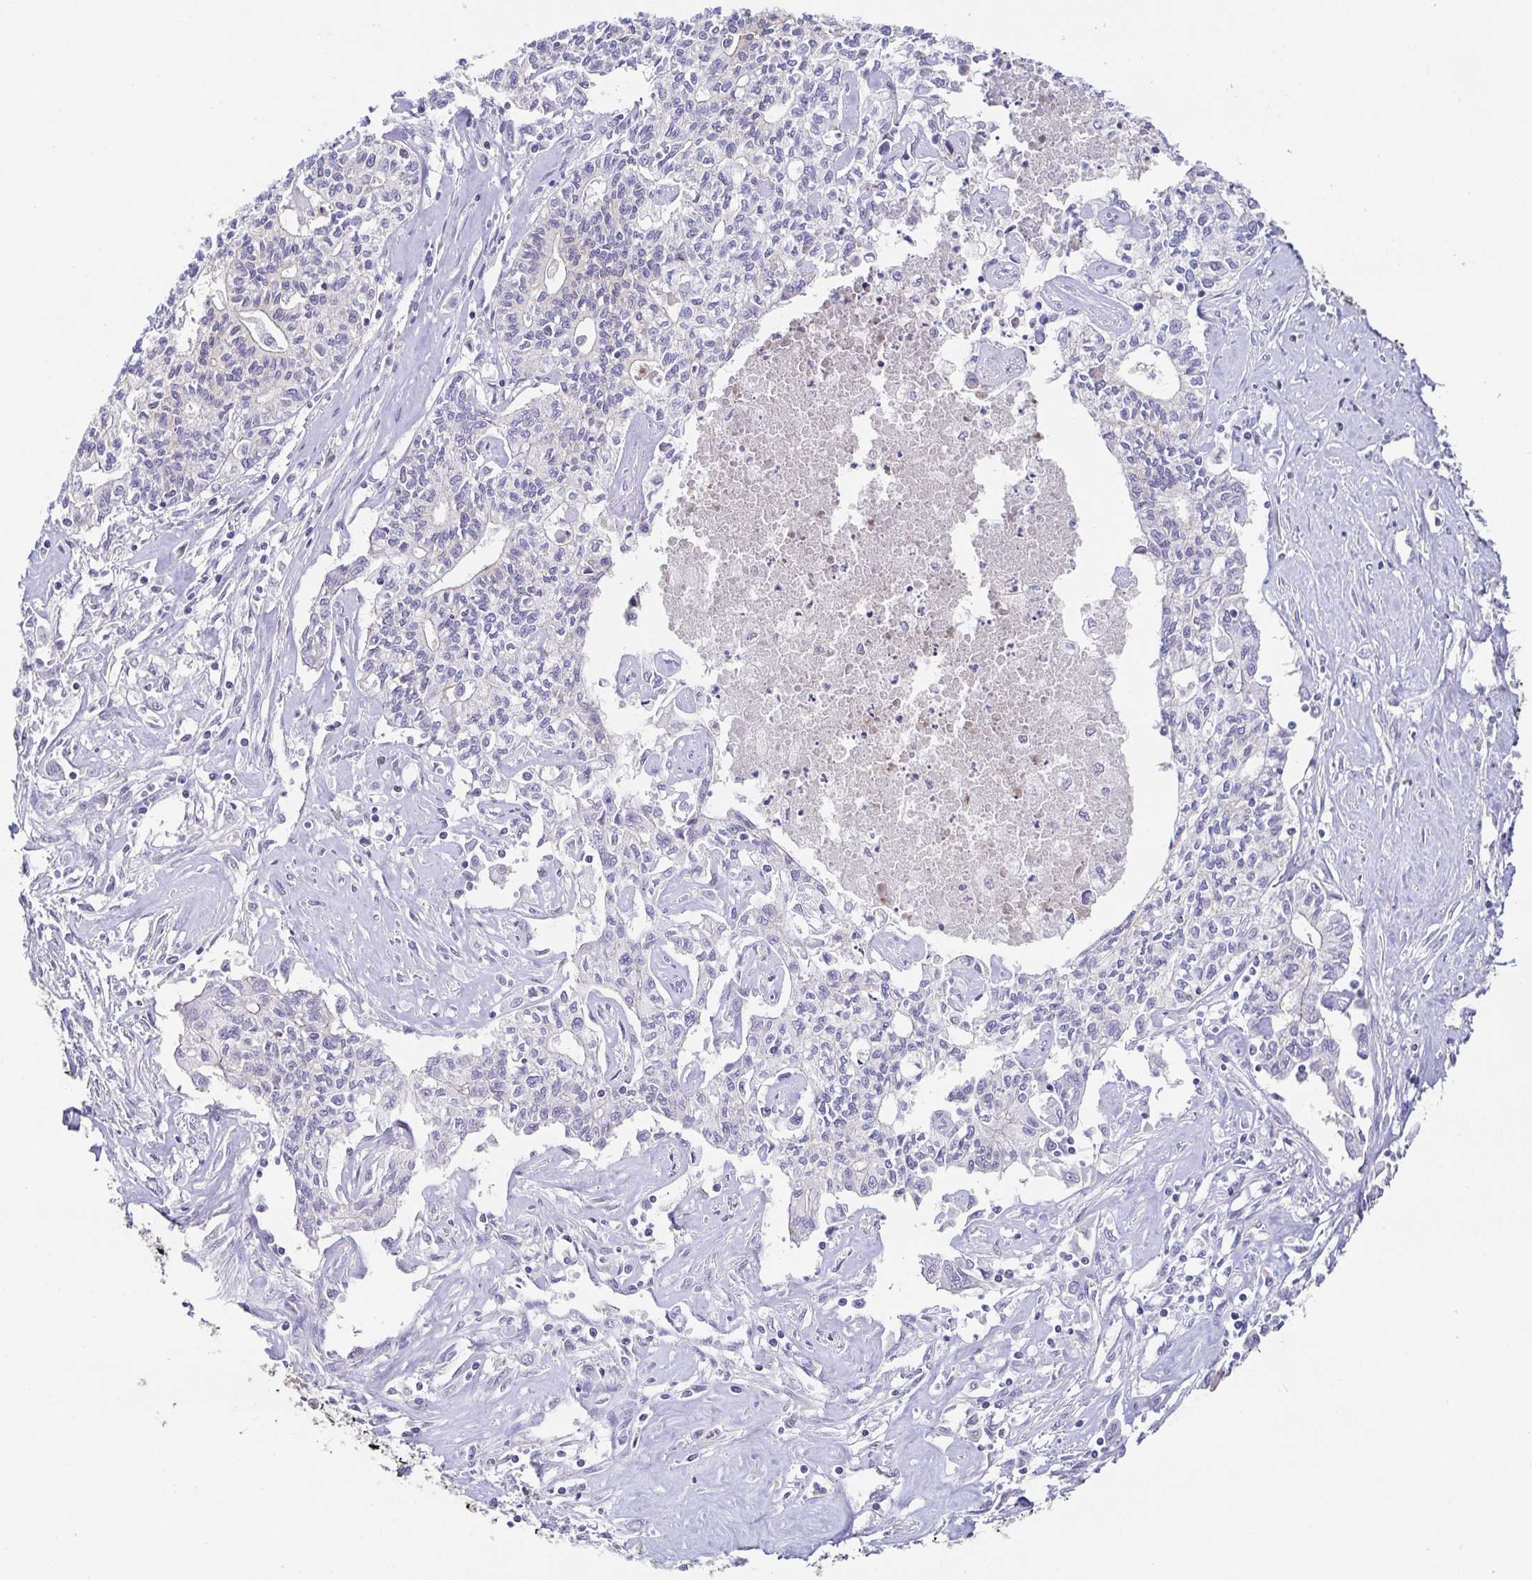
{"staining": {"intensity": "negative", "quantity": "none", "location": "none"}, "tissue": "liver cancer", "cell_type": "Tumor cells", "image_type": "cancer", "snomed": [{"axis": "morphology", "description": "Cholangiocarcinoma"}, {"axis": "topography", "description": "Liver"}], "caption": "Liver cholangiocarcinoma was stained to show a protein in brown. There is no significant expression in tumor cells.", "gene": "PIWIL3", "patient": {"sex": "female", "age": 61}}